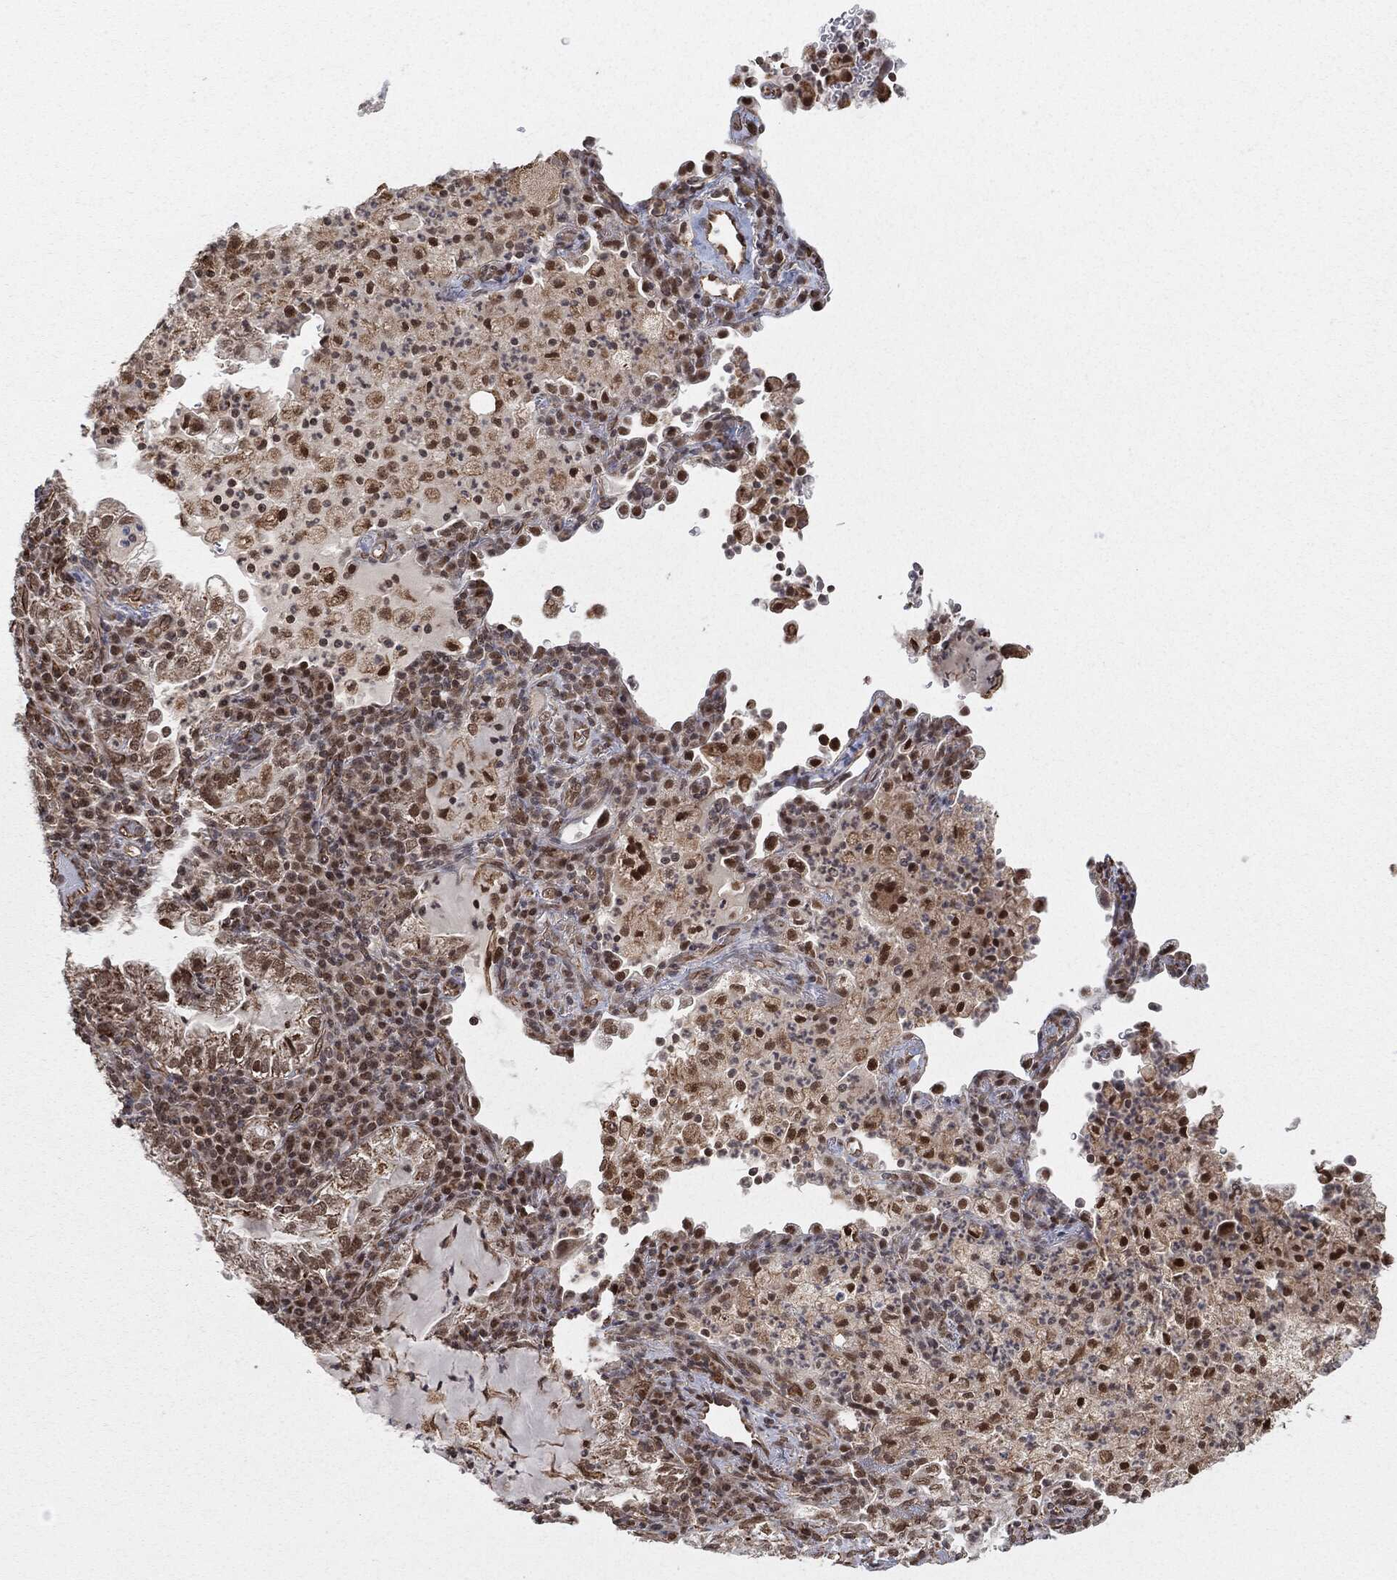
{"staining": {"intensity": "moderate", "quantity": "25%-75%", "location": "nuclear"}, "tissue": "lung cancer", "cell_type": "Tumor cells", "image_type": "cancer", "snomed": [{"axis": "morphology", "description": "Adenocarcinoma, NOS"}, {"axis": "topography", "description": "Lung"}], "caption": "Immunohistochemical staining of lung adenocarcinoma shows medium levels of moderate nuclear protein staining in about 25%-75% of tumor cells. The staining is performed using DAB brown chromogen to label protein expression. The nuclei are counter-stained blue using hematoxylin.", "gene": "TP53RK", "patient": {"sex": "female", "age": 73}}